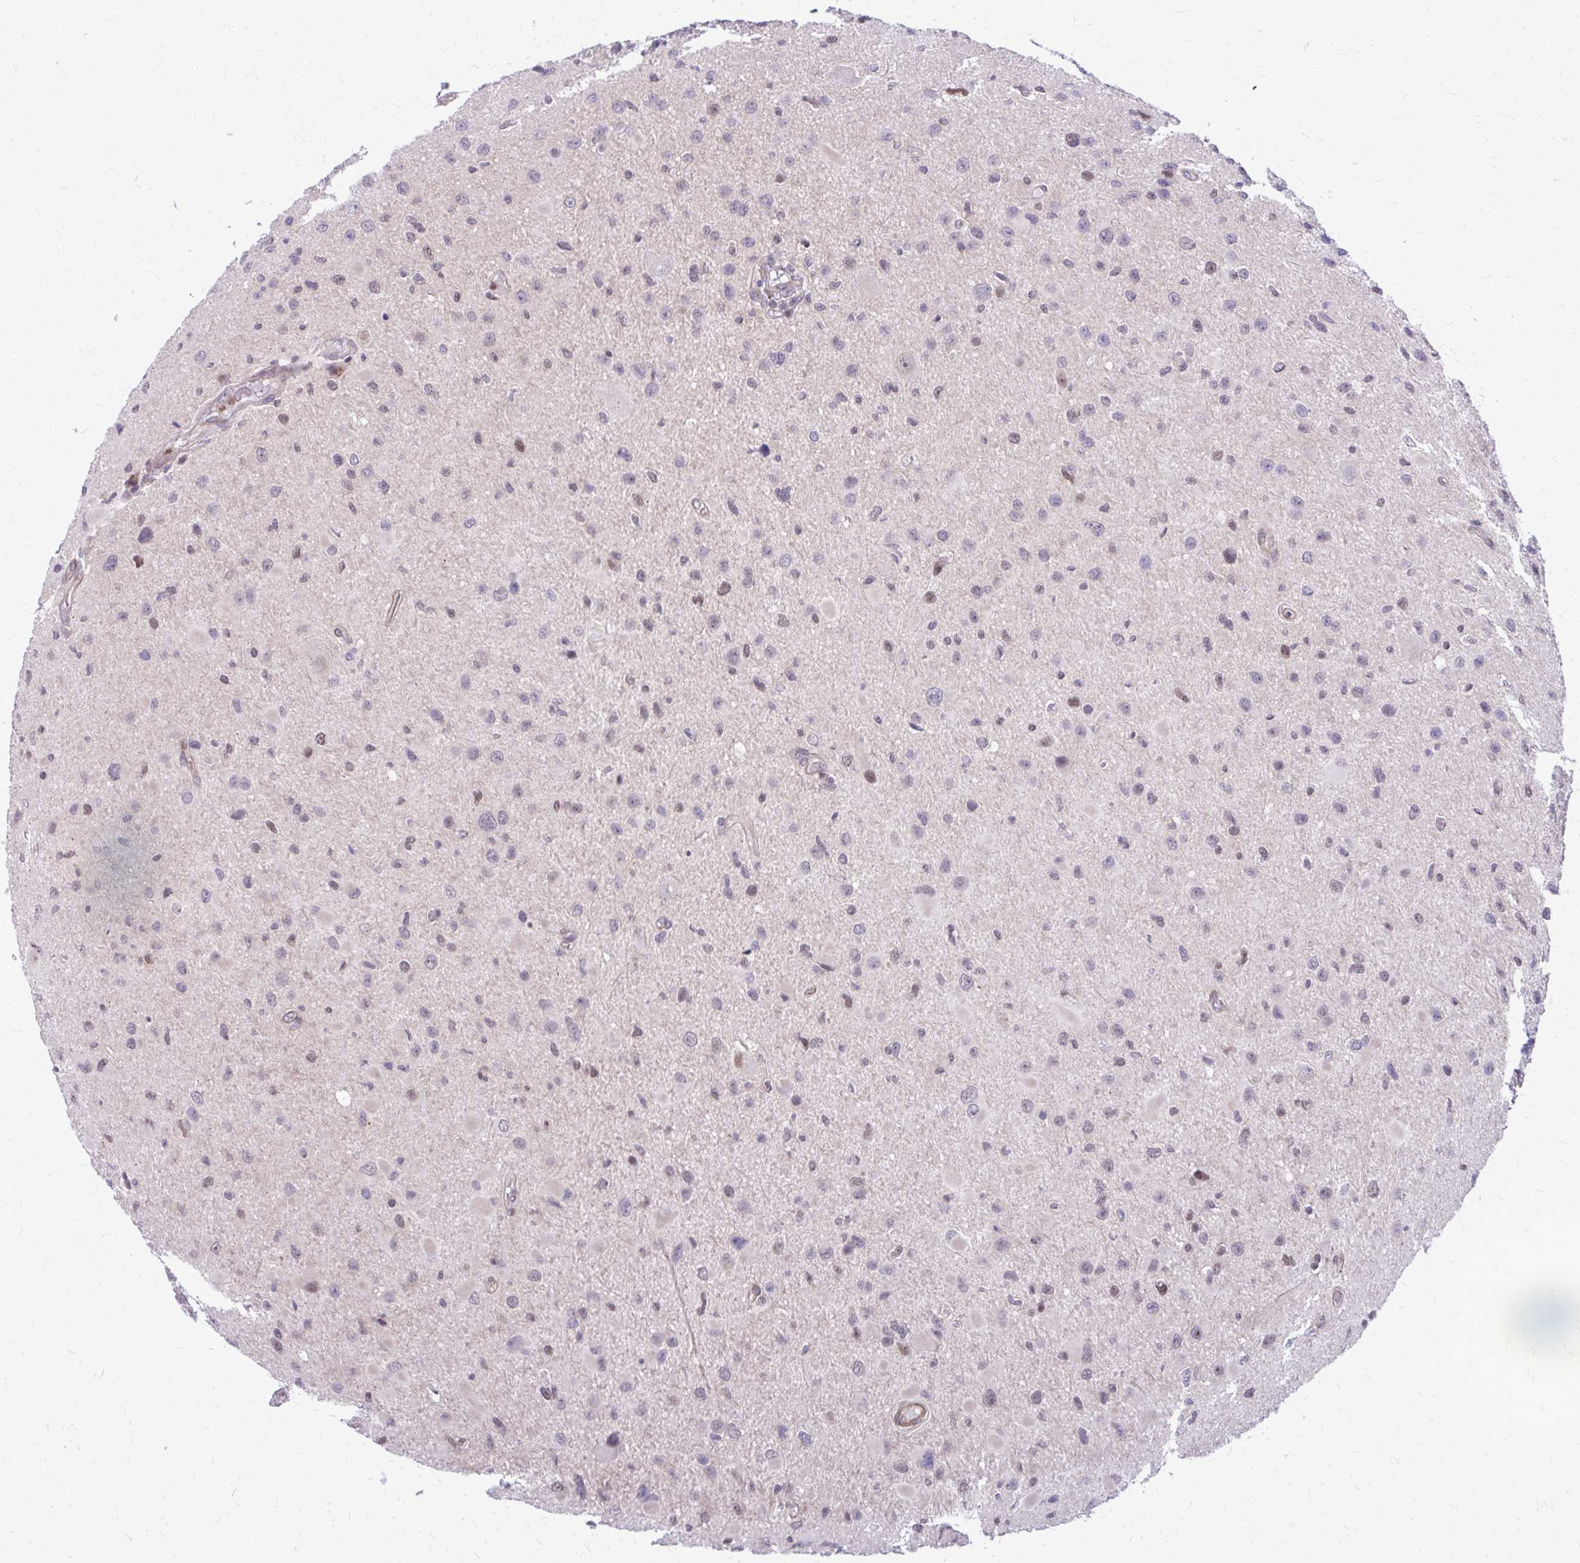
{"staining": {"intensity": "moderate", "quantity": "<25%", "location": "nuclear"}, "tissue": "glioma", "cell_type": "Tumor cells", "image_type": "cancer", "snomed": [{"axis": "morphology", "description": "Glioma, malignant, Low grade"}, {"axis": "topography", "description": "Brain"}], "caption": "High-power microscopy captured an IHC micrograph of glioma, revealing moderate nuclear positivity in about <25% of tumor cells.", "gene": "ANKRD30B", "patient": {"sex": "female", "age": 32}}